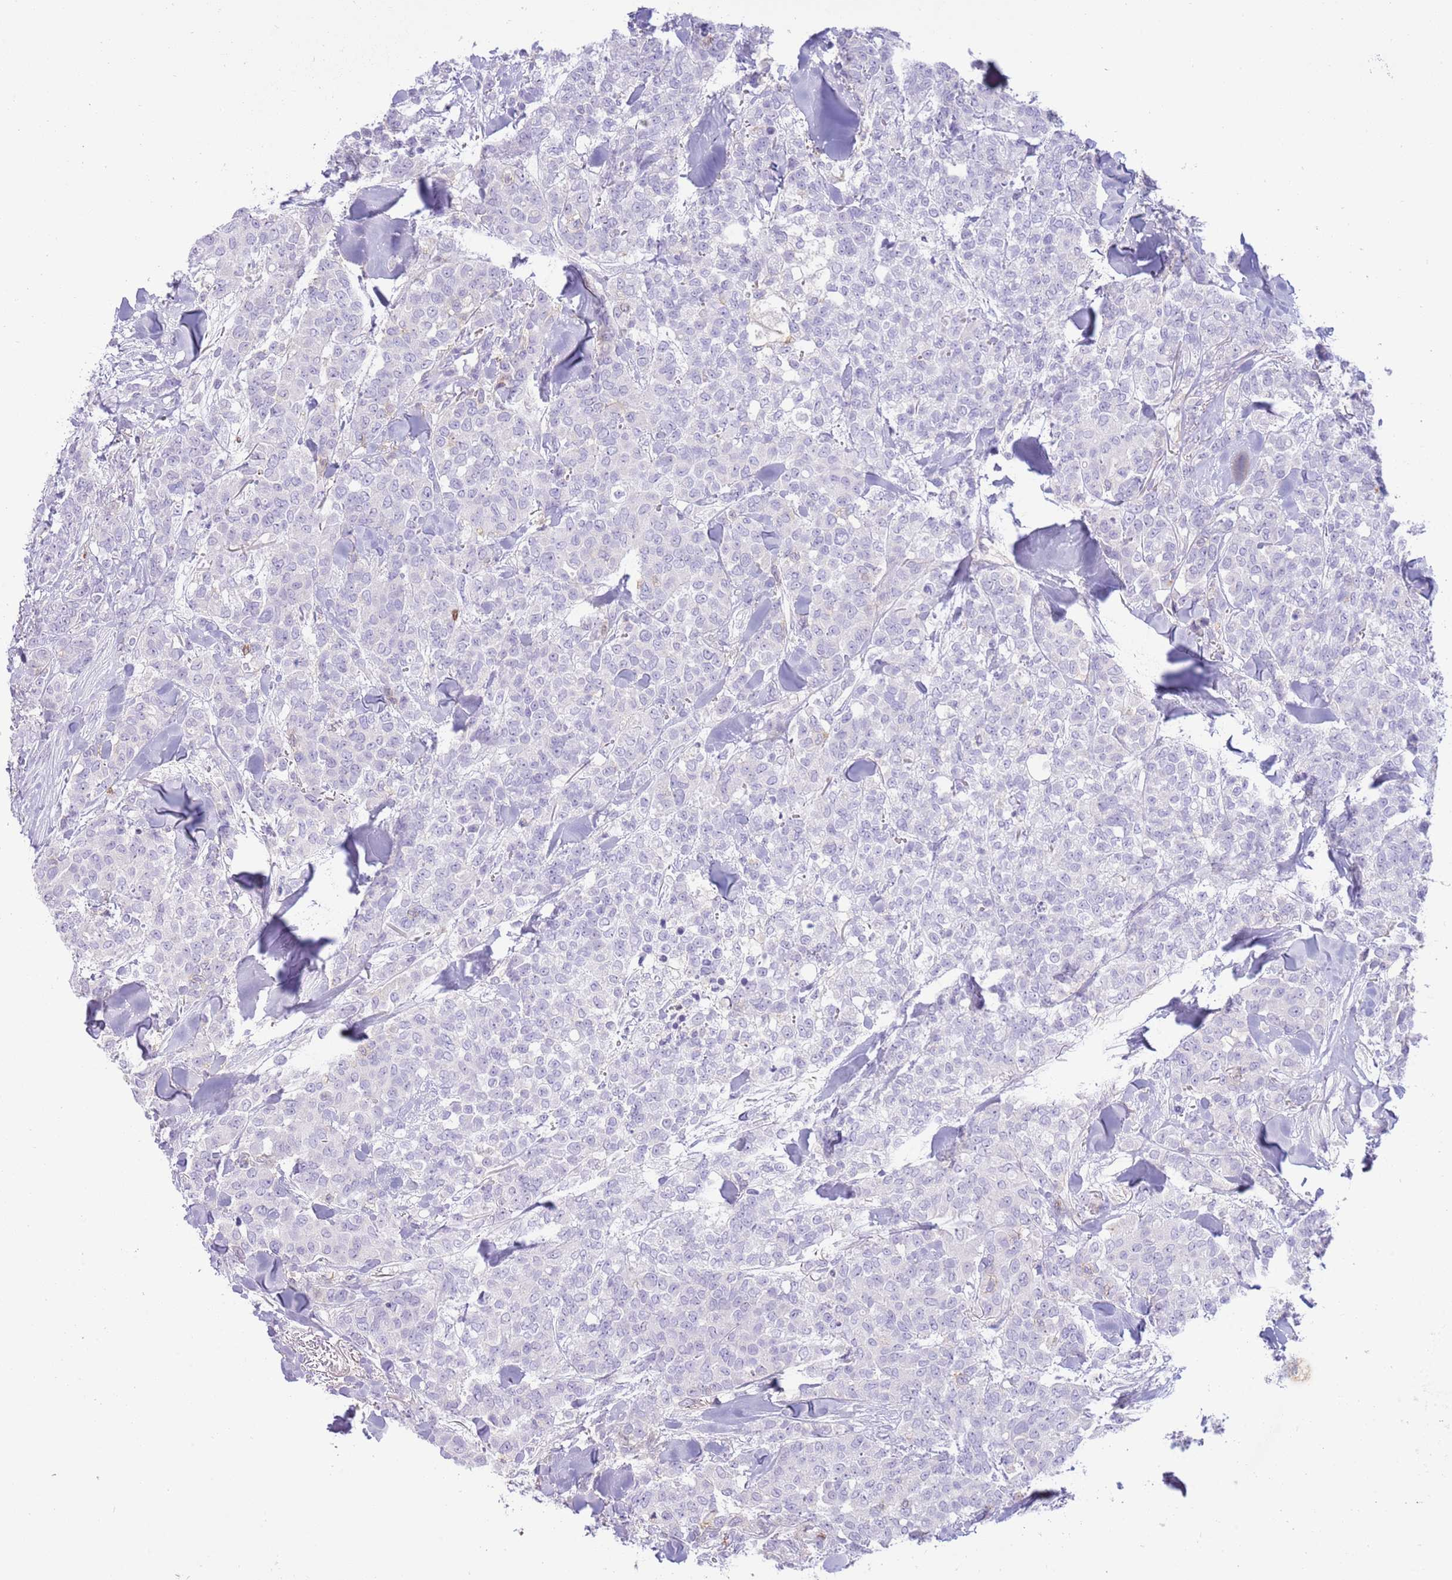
{"staining": {"intensity": "negative", "quantity": "none", "location": "none"}, "tissue": "breast cancer", "cell_type": "Tumor cells", "image_type": "cancer", "snomed": [{"axis": "morphology", "description": "Lobular carcinoma"}, {"axis": "topography", "description": "Breast"}], "caption": "Human breast cancer (lobular carcinoma) stained for a protein using immunohistochemistry (IHC) displays no staining in tumor cells.", "gene": "OR4Q3", "patient": {"sex": "female", "age": 91}}